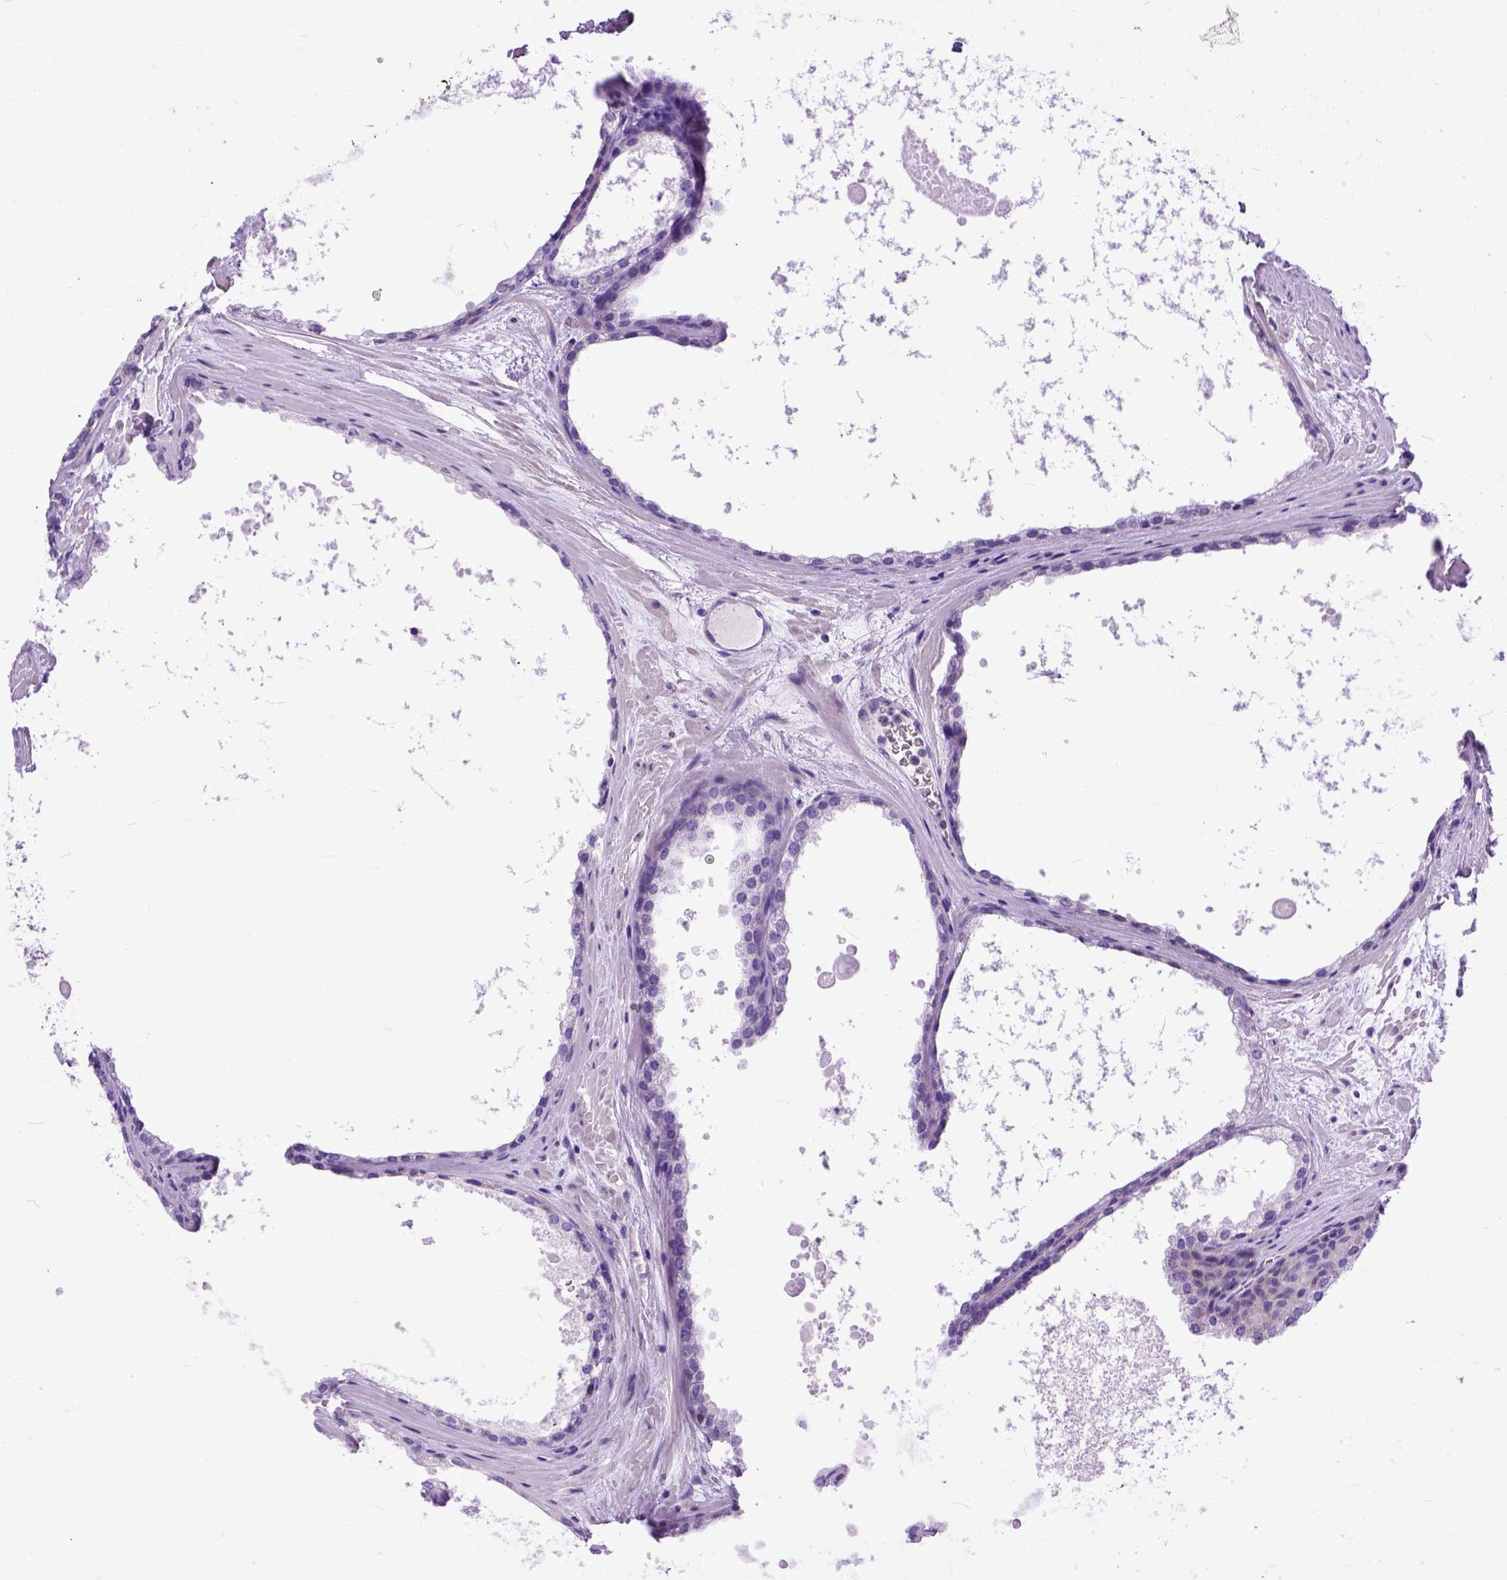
{"staining": {"intensity": "negative", "quantity": "none", "location": "none"}, "tissue": "prostate cancer", "cell_type": "Tumor cells", "image_type": "cancer", "snomed": [{"axis": "morphology", "description": "Adenocarcinoma, Low grade"}, {"axis": "topography", "description": "Prostate"}], "caption": "Micrograph shows no protein positivity in tumor cells of adenocarcinoma (low-grade) (prostate) tissue.", "gene": "CRB1", "patient": {"sex": "male", "age": 56}}